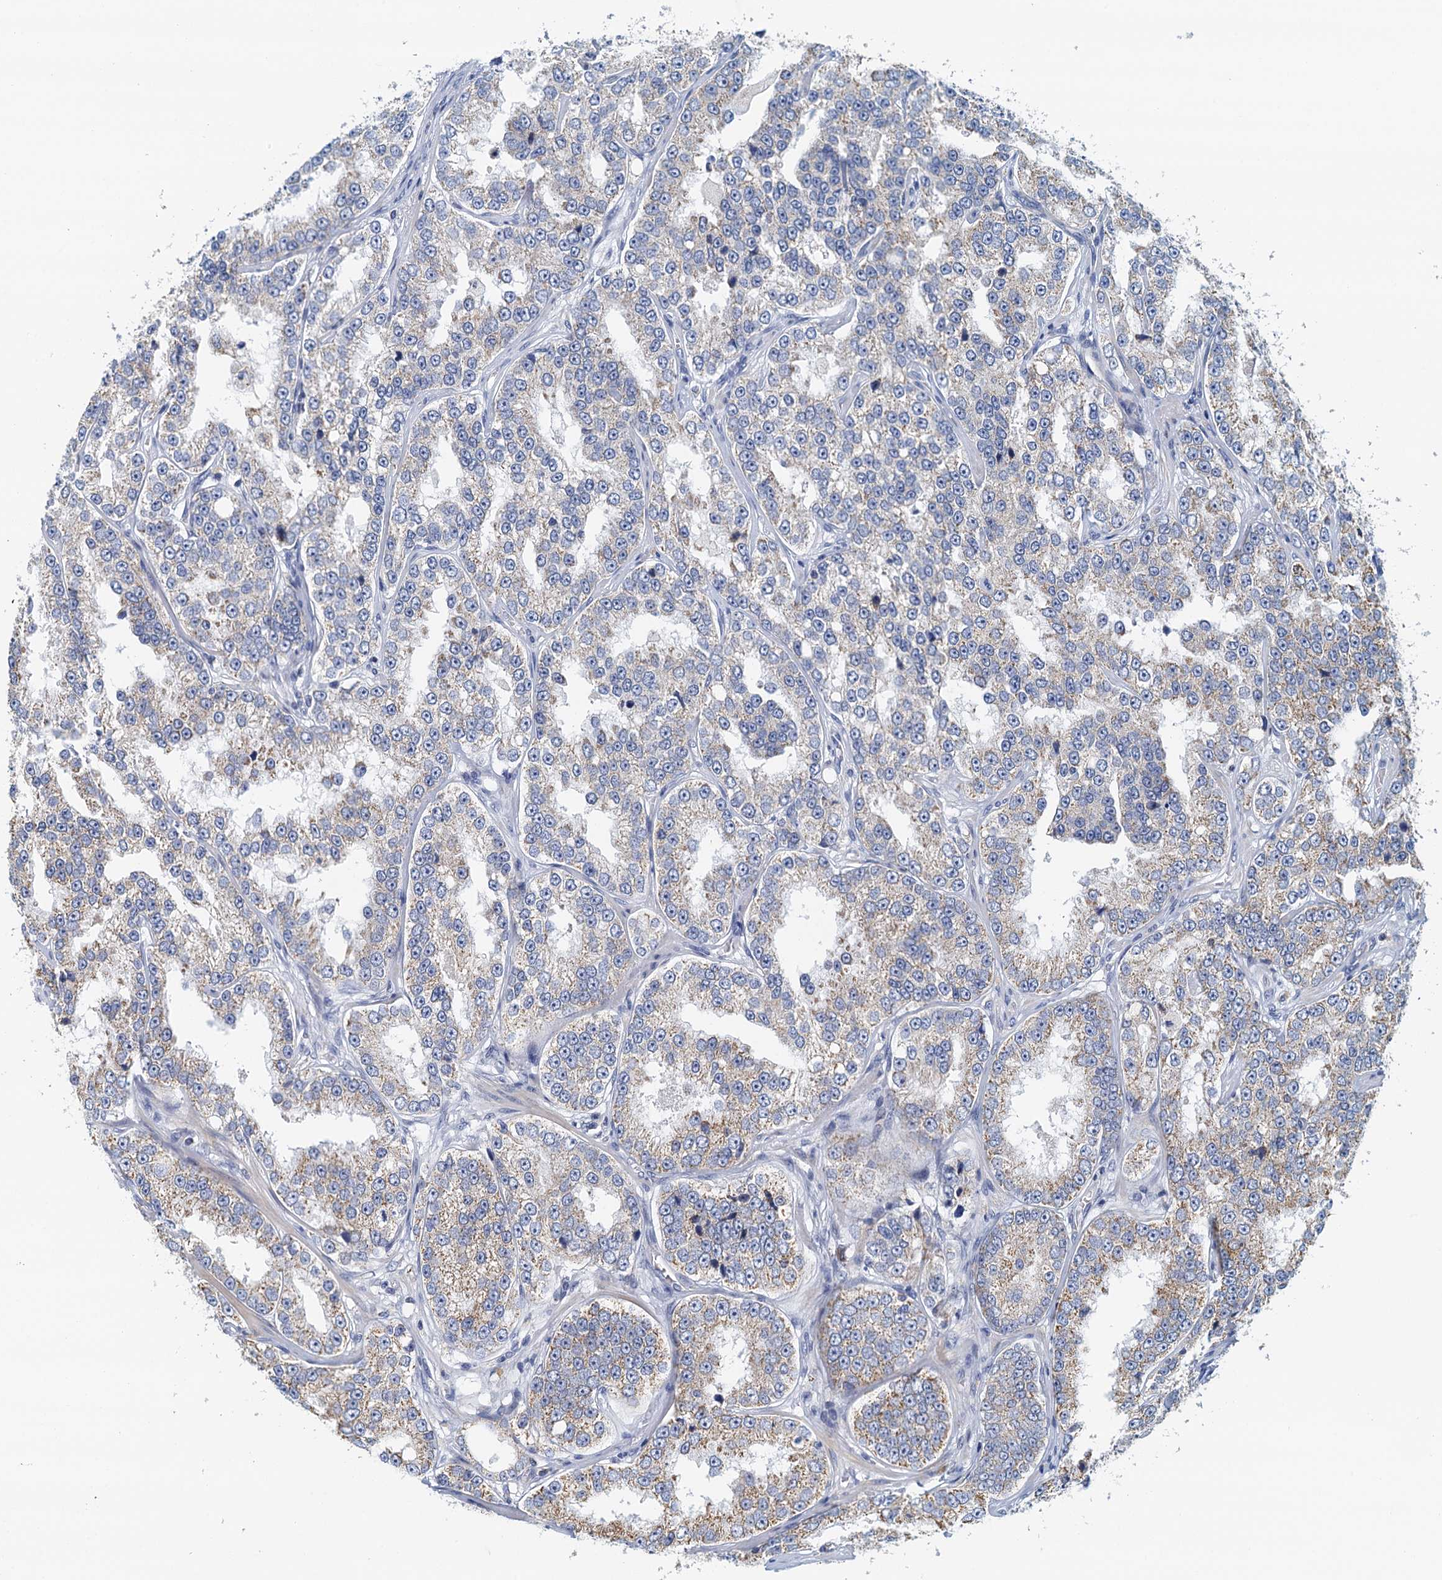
{"staining": {"intensity": "weak", "quantity": "25%-75%", "location": "cytoplasmic/membranous"}, "tissue": "prostate cancer", "cell_type": "Tumor cells", "image_type": "cancer", "snomed": [{"axis": "morphology", "description": "Normal tissue, NOS"}, {"axis": "morphology", "description": "Adenocarcinoma, High grade"}, {"axis": "topography", "description": "Prostate"}], "caption": "Protein analysis of prostate cancer tissue exhibits weak cytoplasmic/membranous staining in about 25%-75% of tumor cells. Ihc stains the protein in brown and the nuclei are stained blue.", "gene": "POC1A", "patient": {"sex": "male", "age": 83}}